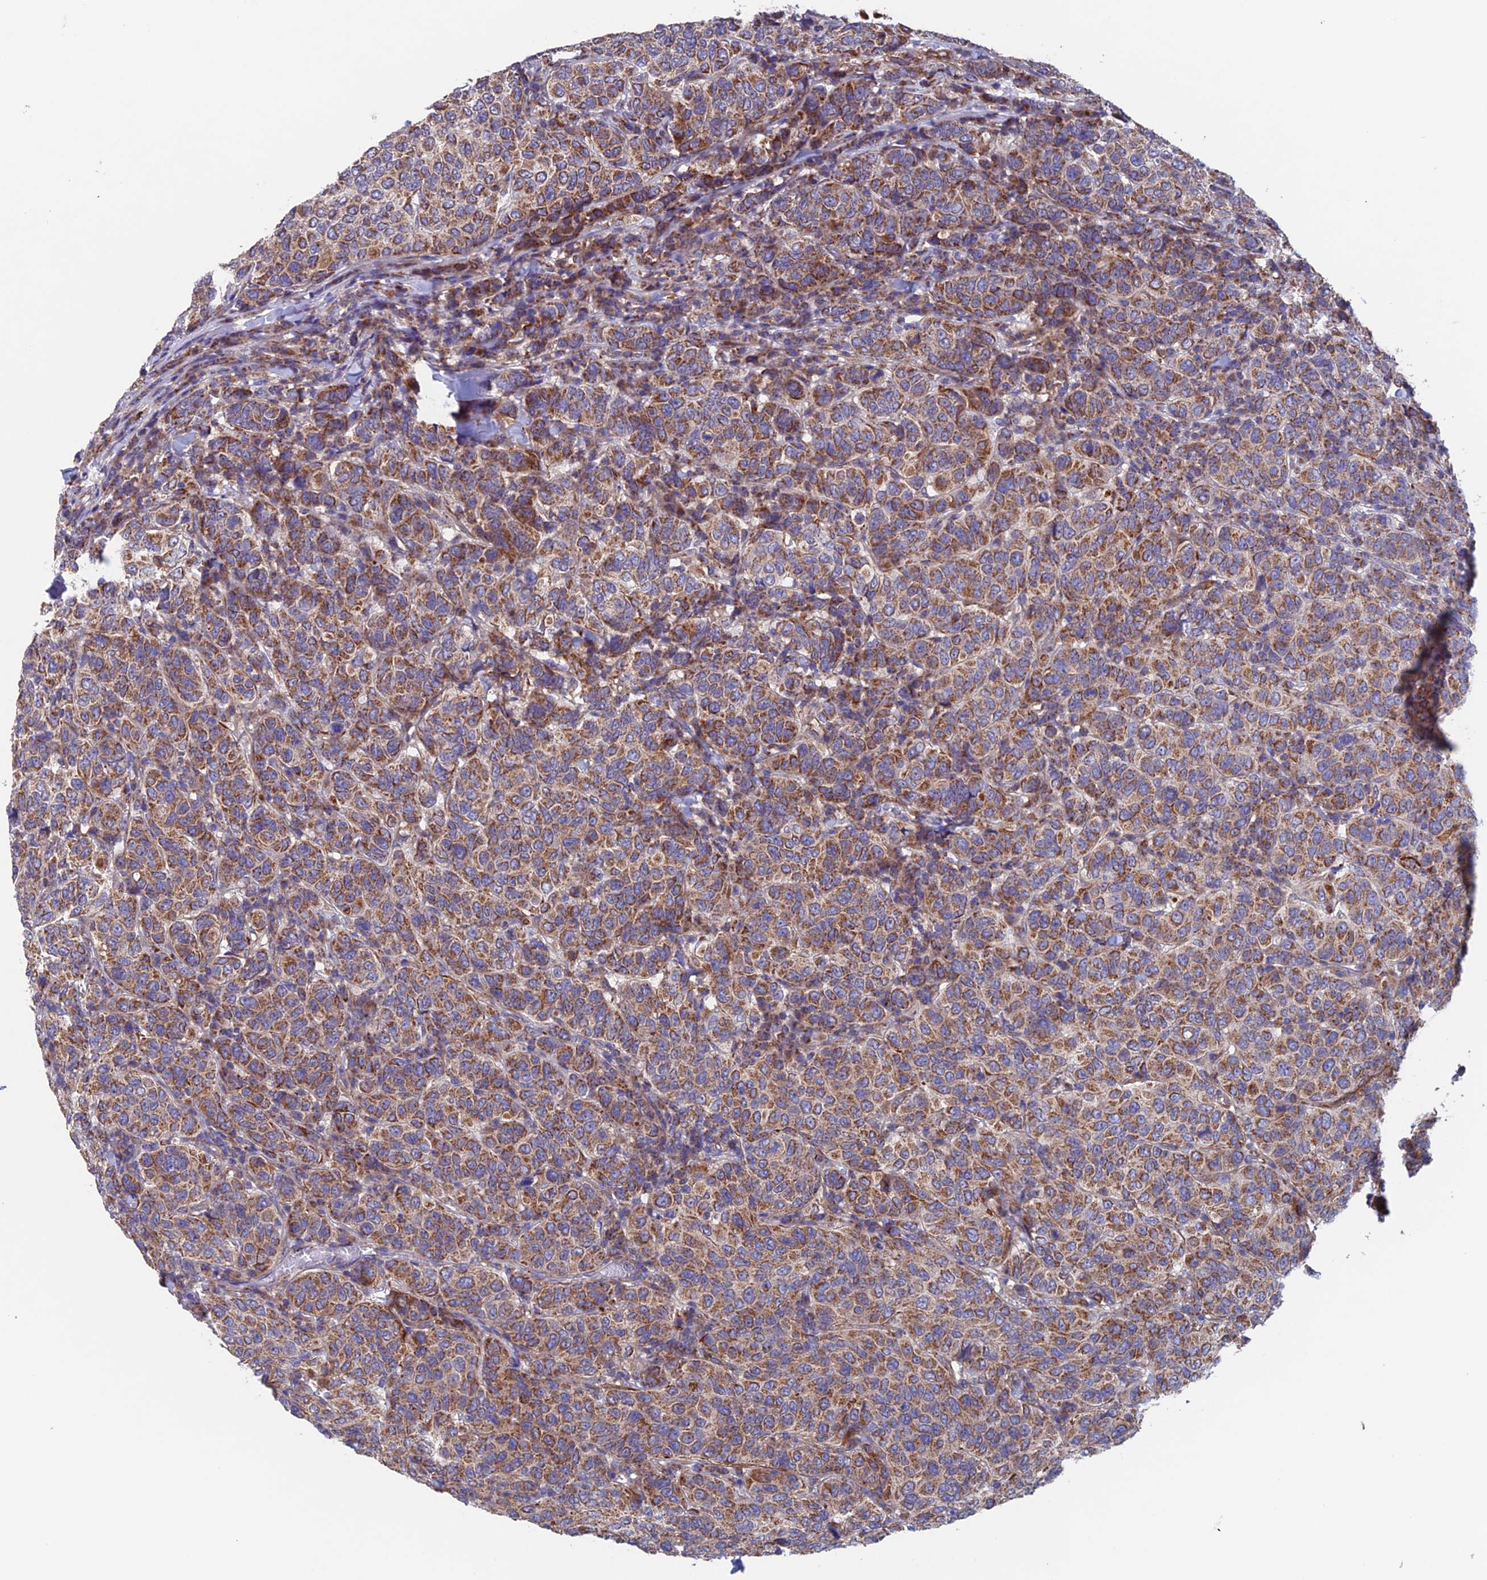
{"staining": {"intensity": "moderate", "quantity": ">75%", "location": "cytoplasmic/membranous"}, "tissue": "breast cancer", "cell_type": "Tumor cells", "image_type": "cancer", "snomed": [{"axis": "morphology", "description": "Duct carcinoma"}, {"axis": "topography", "description": "Breast"}], "caption": "Immunohistochemical staining of human invasive ductal carcinoma (breast) demonstrates moderate cytoplasmic/membranous protein positivity in approximately >75% of tumor cells.", "gene": "MRPL1", "patient": {"sex": "female", "age": 55}}